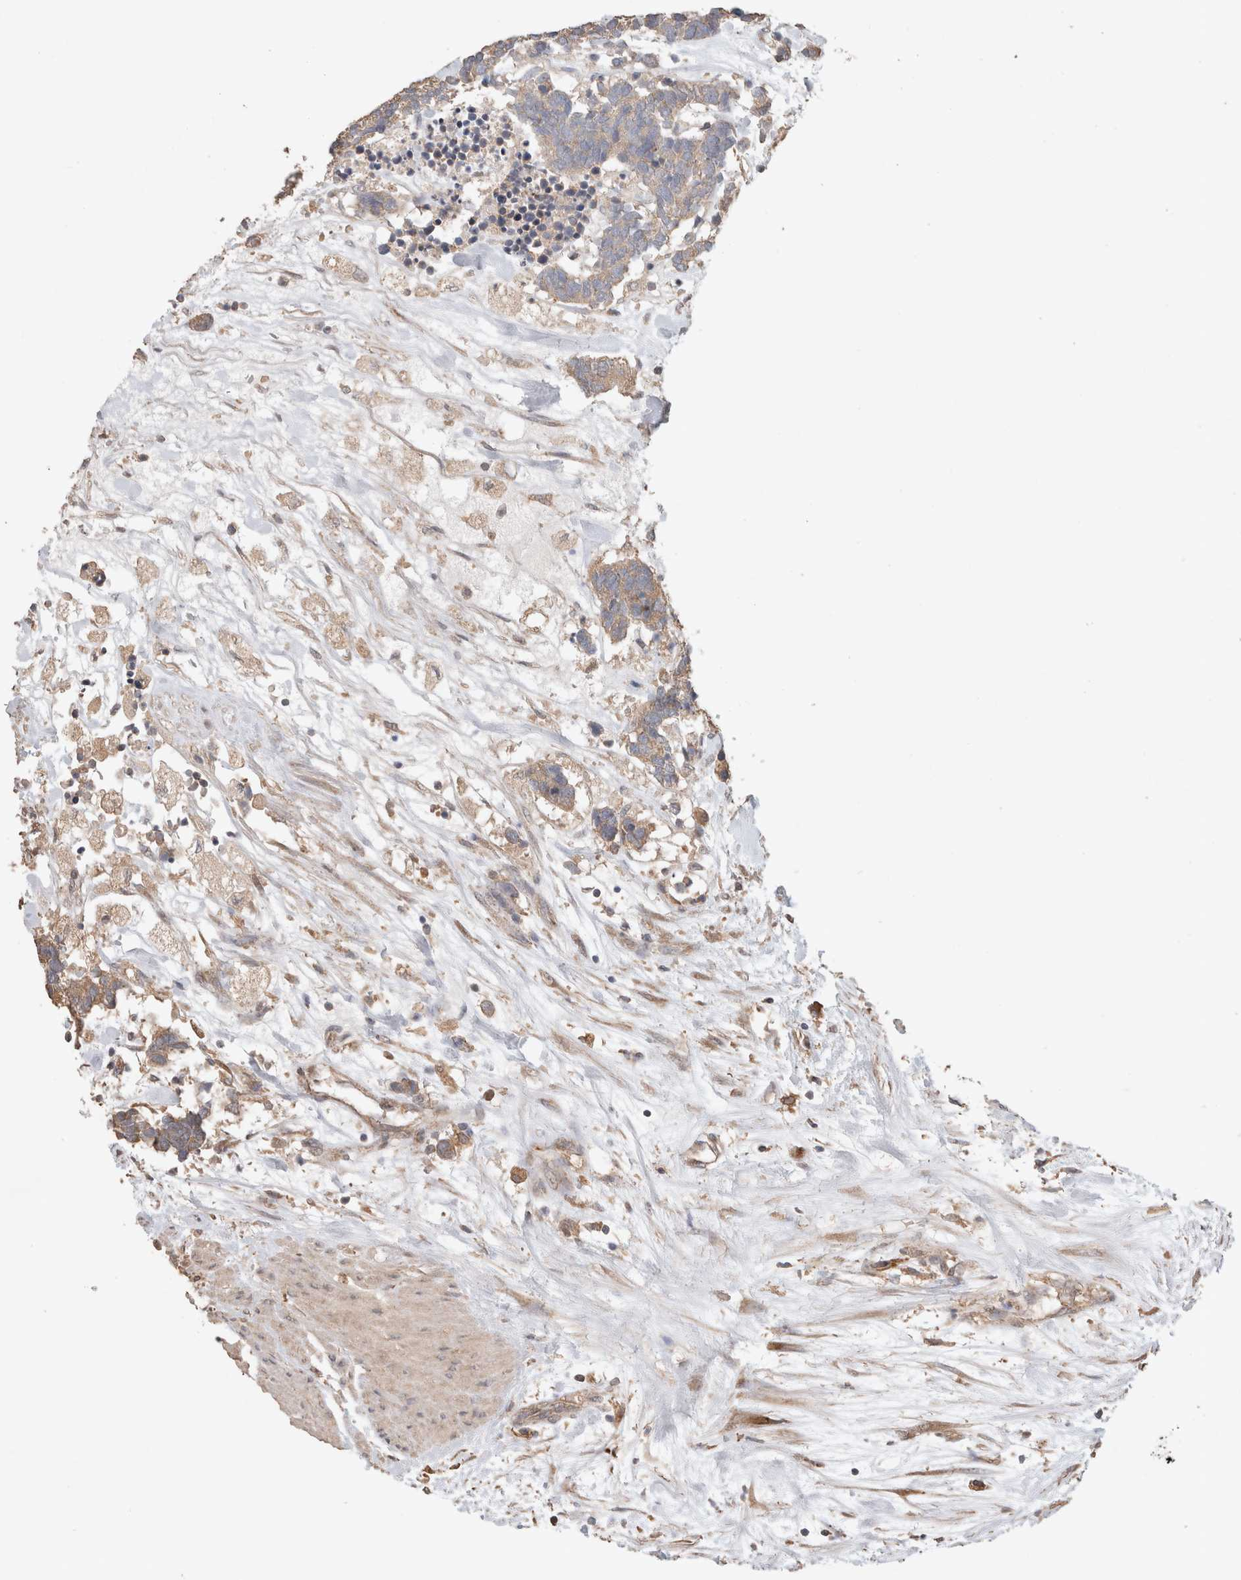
{"staining": {"intensity": "weak", "quantity": ">75%", "location": "cytoplasmic/membranous"}, "tissue": "carcinoid", "cell_type": "Tumor cells", "image_type": "cancer", "snomed": [{"axis": "morphology", "description": "Carcinoma, NOS"}, {"axis": "morphology", "description": "Carcinoid, malignant, NOS"}, {"axis": "topography", "description": "Urinary bladder"}], "caption": "Tumor cells exhibit weak cytoplasmic/membranous expression in about >75% of cells in carcinoid.", "gene": "HROB", "patient": {"sex": "male", "age": 57}}